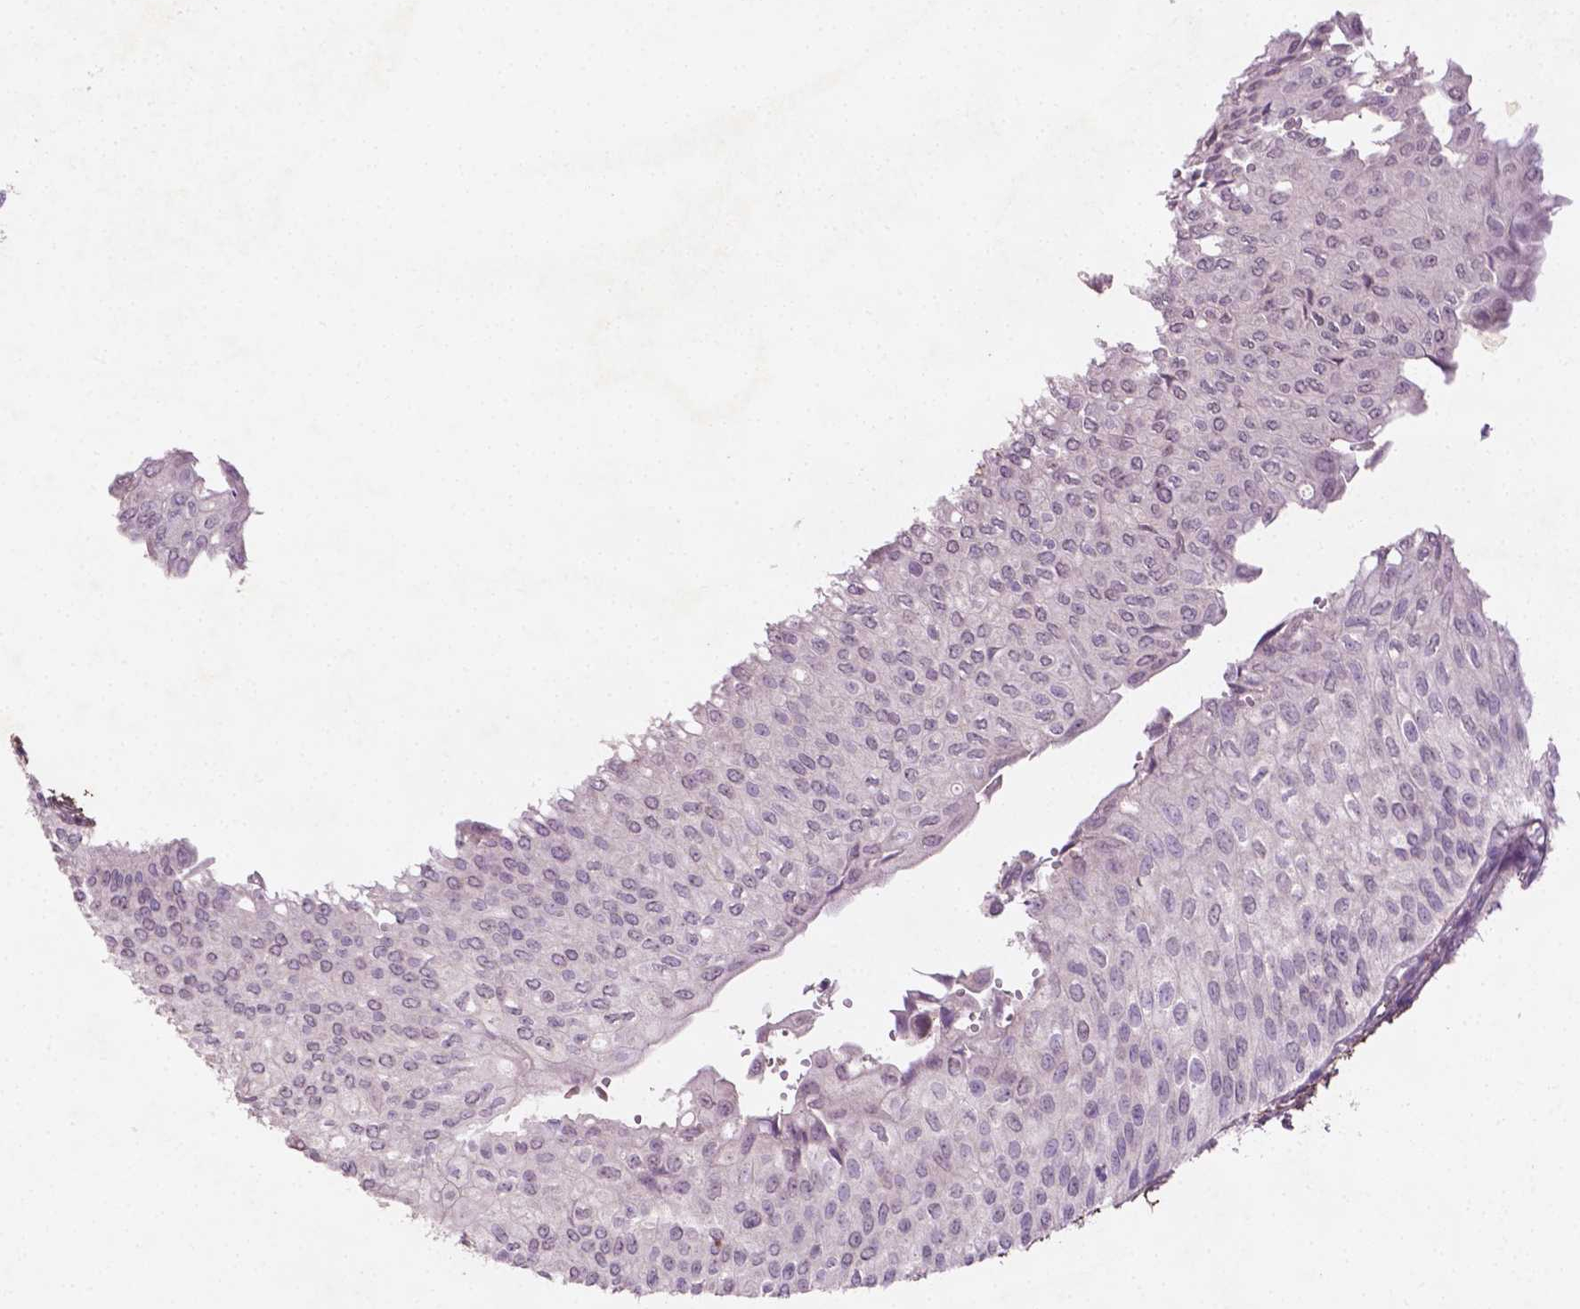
{"staining": {"intensity": "negative", "quantity": "none", "location": "none"}, "tissue": "urothelial cancer", "cell_type": "Tumor cells", "image_type": "cancer", "snomed": [{"axis": "morphology", "description": "Urothelial carcinoma, NOS"}, {"axis": "topography", "description": "Urinary bladder"}], "caption": "IHC image of urothelial cancer stained for a protein (brown), which demonstrates no staining in tumor cells.", "gene": "DLG2", "patient": {"sex": "male", "age": 62}}